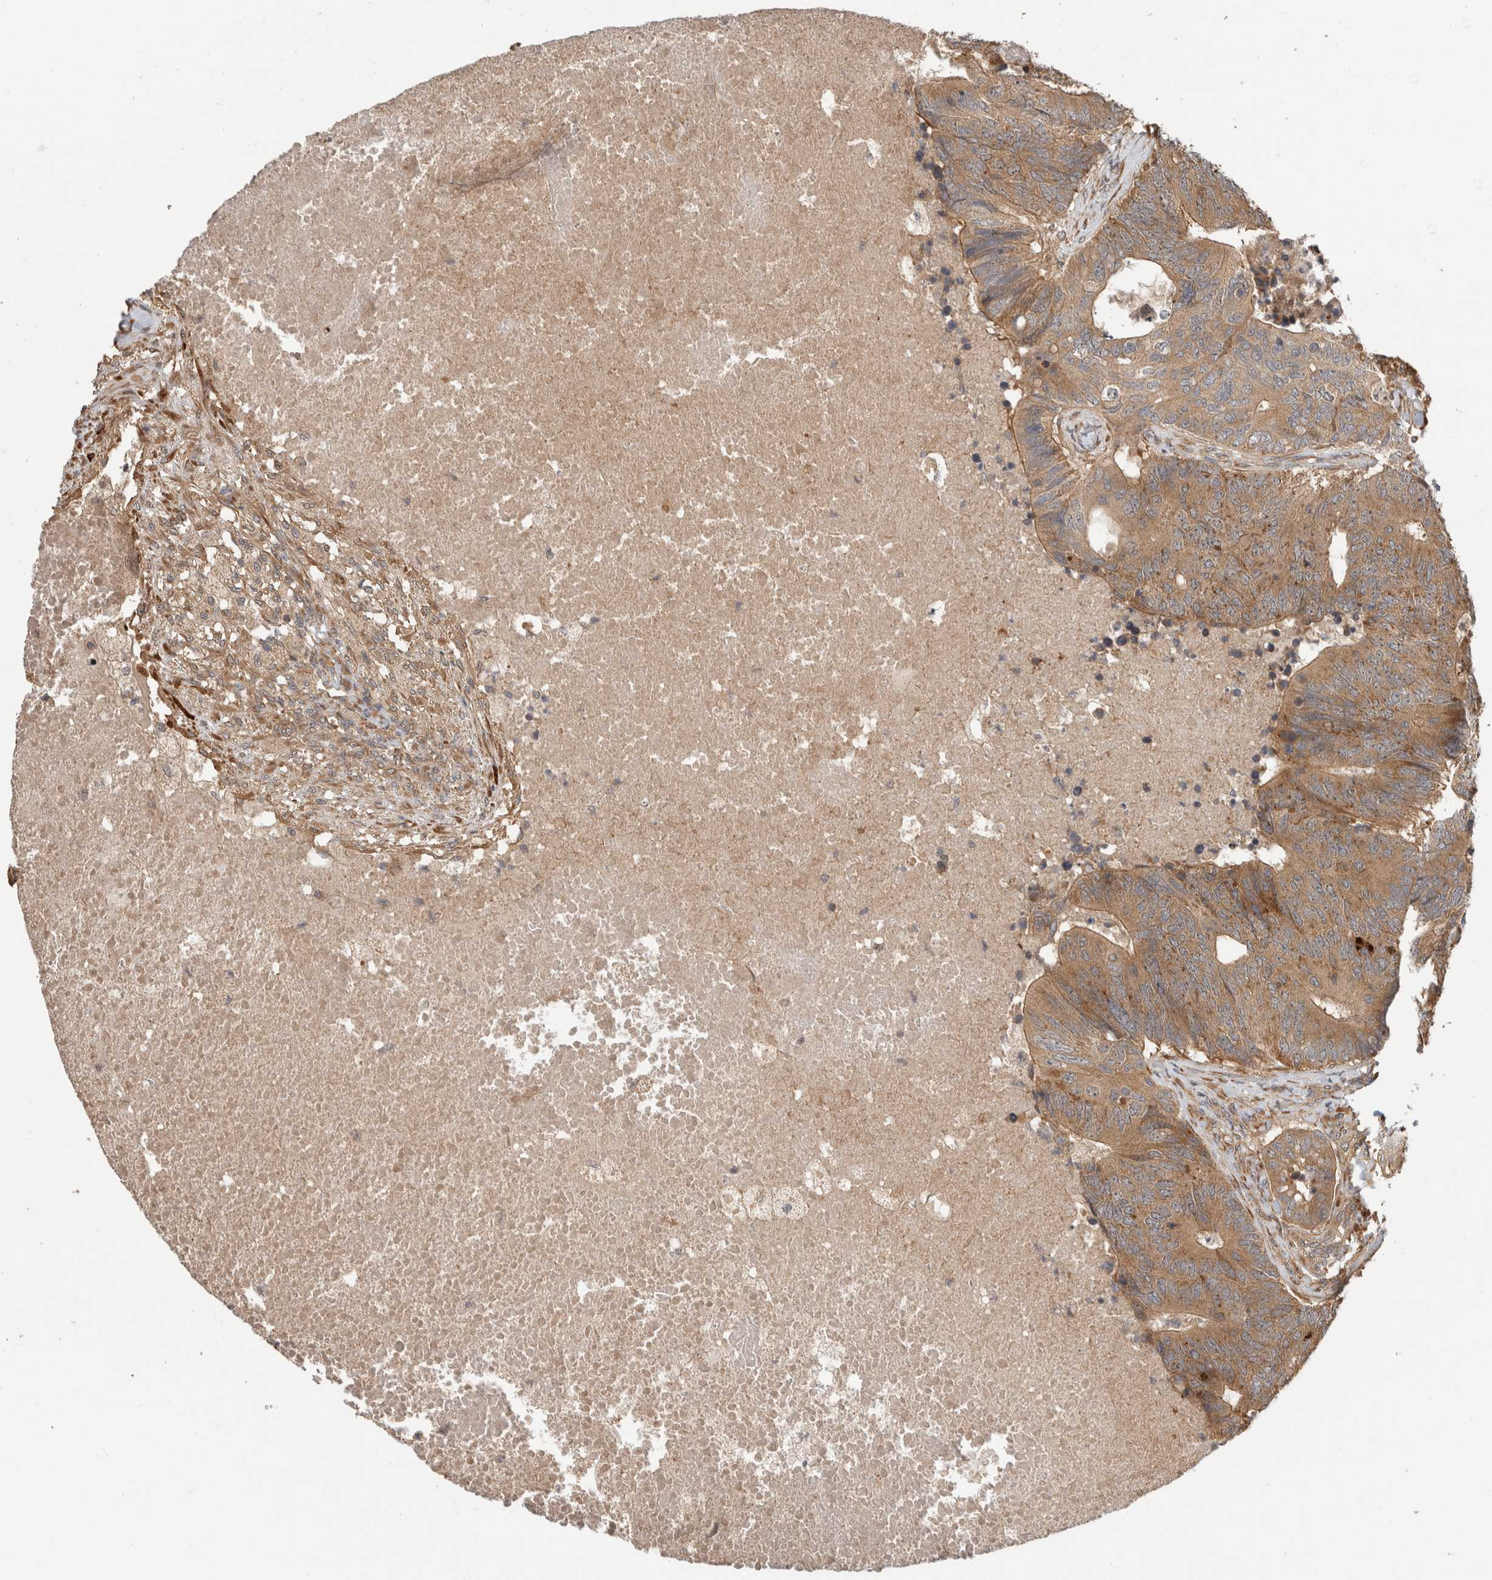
{"staining": {"intensity": "moderate", "quantity": ">75%", "location": "cytoplasmic/membranous"}, "tissue": "colorectal cancer", "cell_type": "Tumor cells", "image_type": "cancer", "snomed": [{"axis": "morphology", "description": "Adenocarcinoma, NOS"}, {"axis": "topography", "description": "Colon"}], "caption": "The photomicrograph shows staining of colorectal cancer, revealing moderate cytoplasmic/membranous protein expression (brown color) within tumor cells.", "gene": "PCDHB15", "patient": {"sex": "female", "age": 67}}